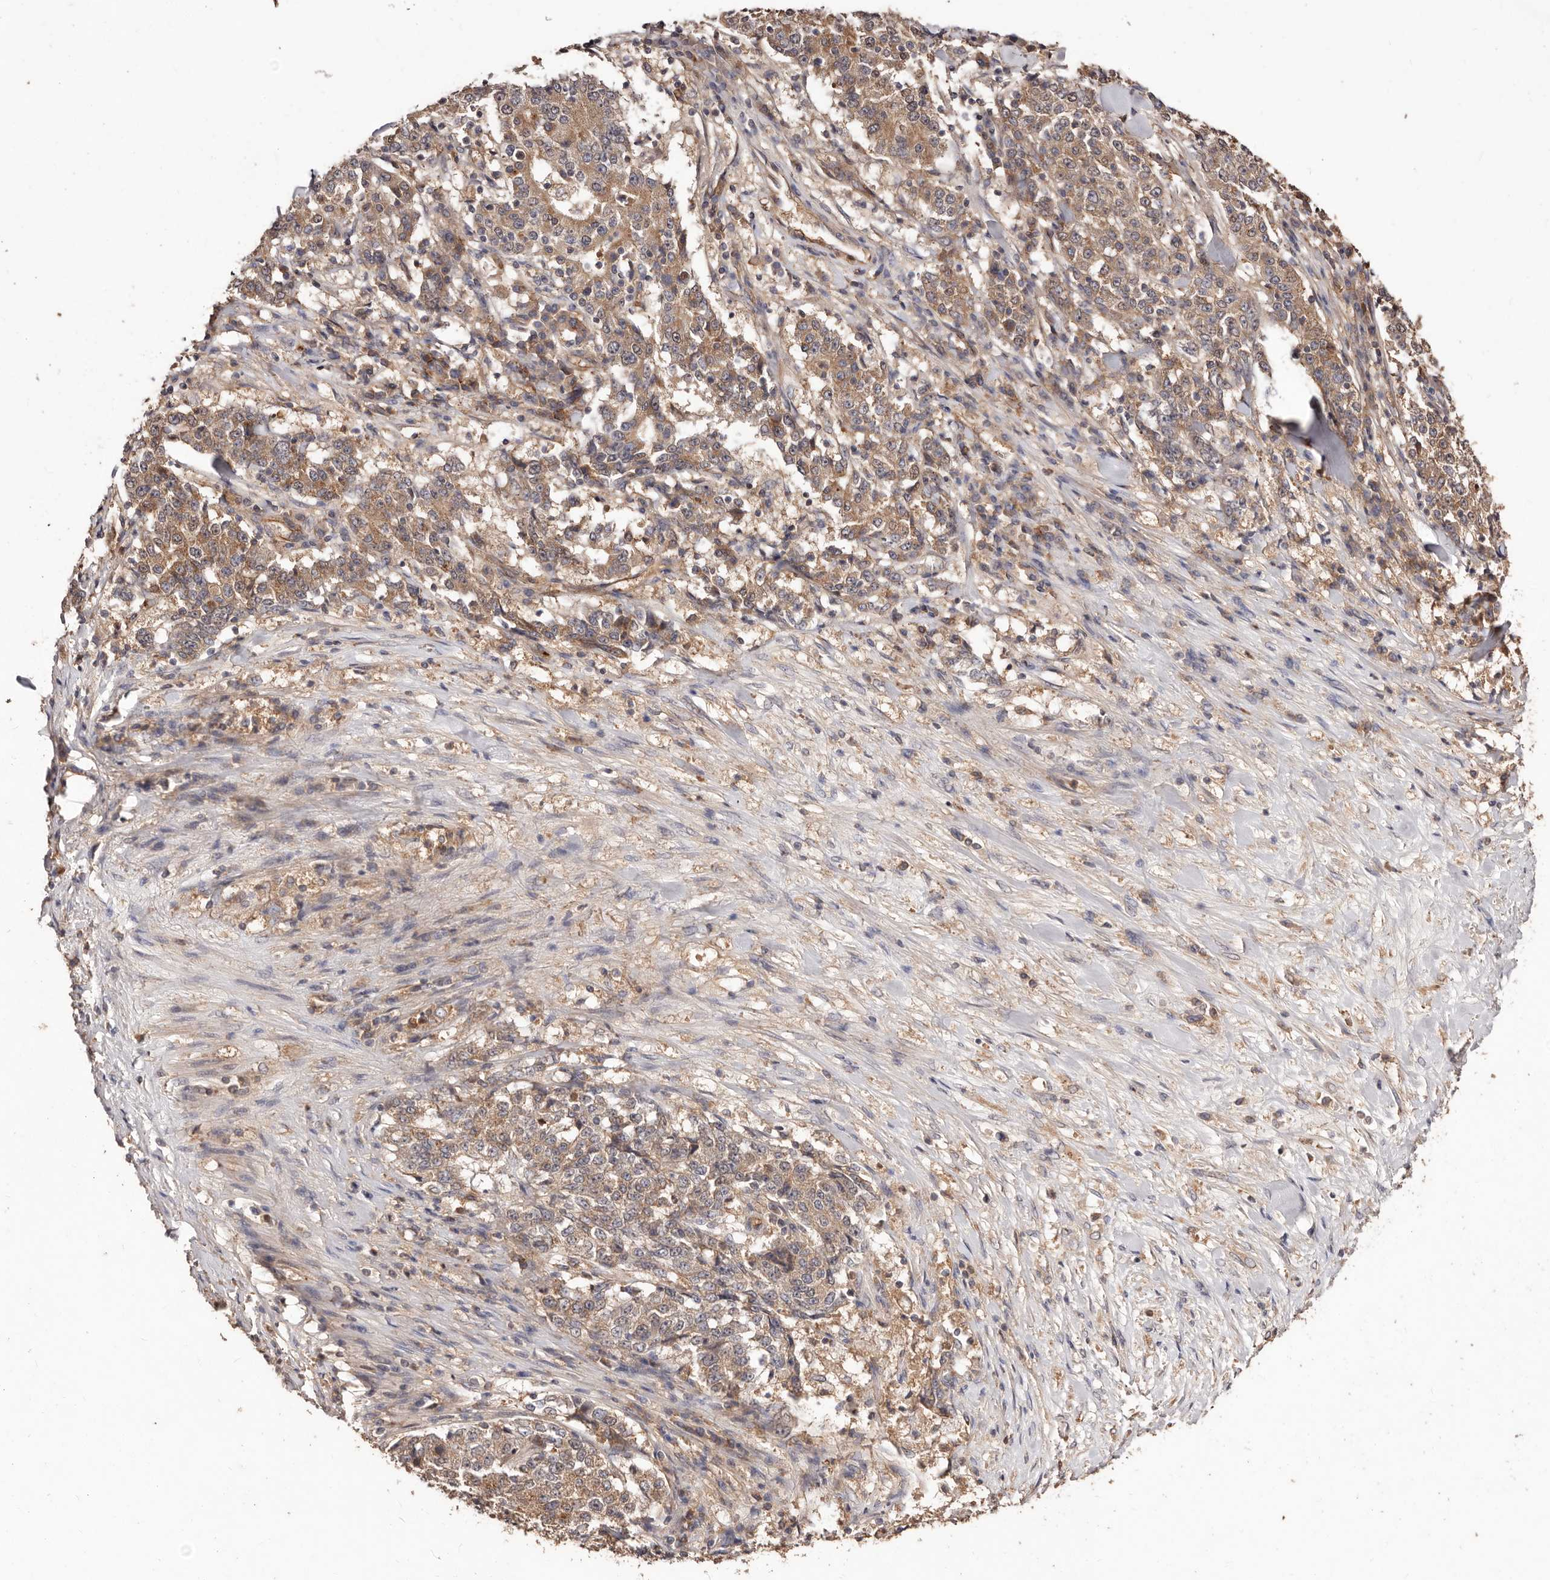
{"staining": {"intensity": "moderate", "quantity": ">75%", "location": "cytoplasmic/membranous"}, "tissue": "stomach cancer", "cell_type": "Tumor cells", "image_type": "cancer", "snomed": [{"axis": "morphology", "description": "Adenocarcinoma, NOS"}, {"axis": "topography", "description": "Stomach"}], "caption": "Immunohistochemical staining of stomach cancer (adenocarcinoma) displays moderate cytoplasmic/membranous protein positivity in approximately >75% of tumor cells.", "gene": "CCL14", "patient": {"sex": "male", "age": 59}}